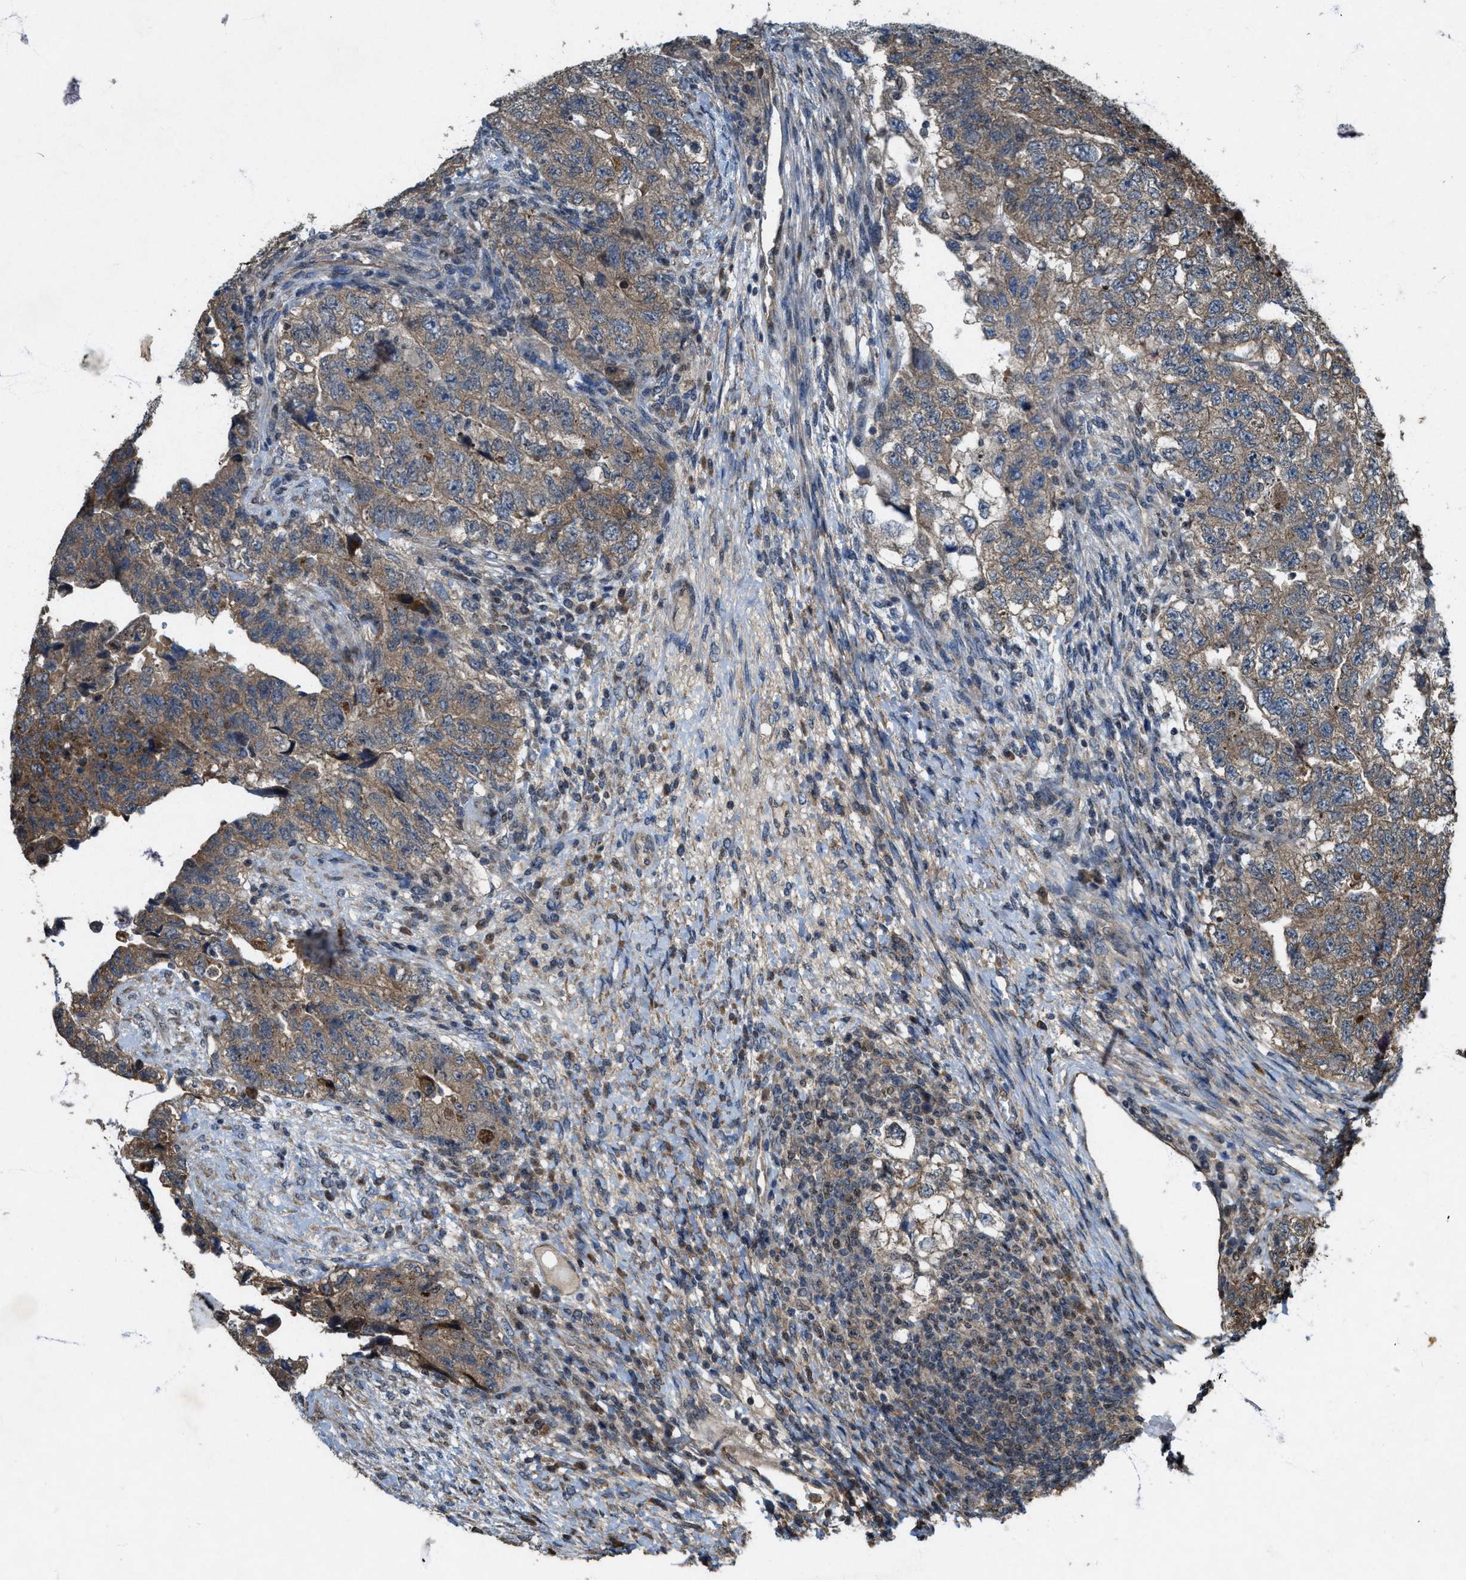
{"staining": {"intensity": "weak", "quantity": ">75%", "location": "cytoplasmic/membranous"}, "tissue": "testis cancer", "cell_type": "Tumor cells", "image_type": "cancer", "snomed": [{"axis": "morphology", "description": "Carcinoma, Embryonal, NOS"}, {"axis": "topography", "description": "Testis"}], "caption": "Immunohistochemistry (IHC) micrograph of neoplastic tissue: testis cancer (embryonal carcinoma) stained using immunohistochemistry reveals low levels of weak protein expression localized specifically in the cytoplasmic/membranous of tumor cells, appearing as a cytoplasmic/membranous brown color.", "gene": "PDP2", "patient": {"sex": "male", "age": 36}}